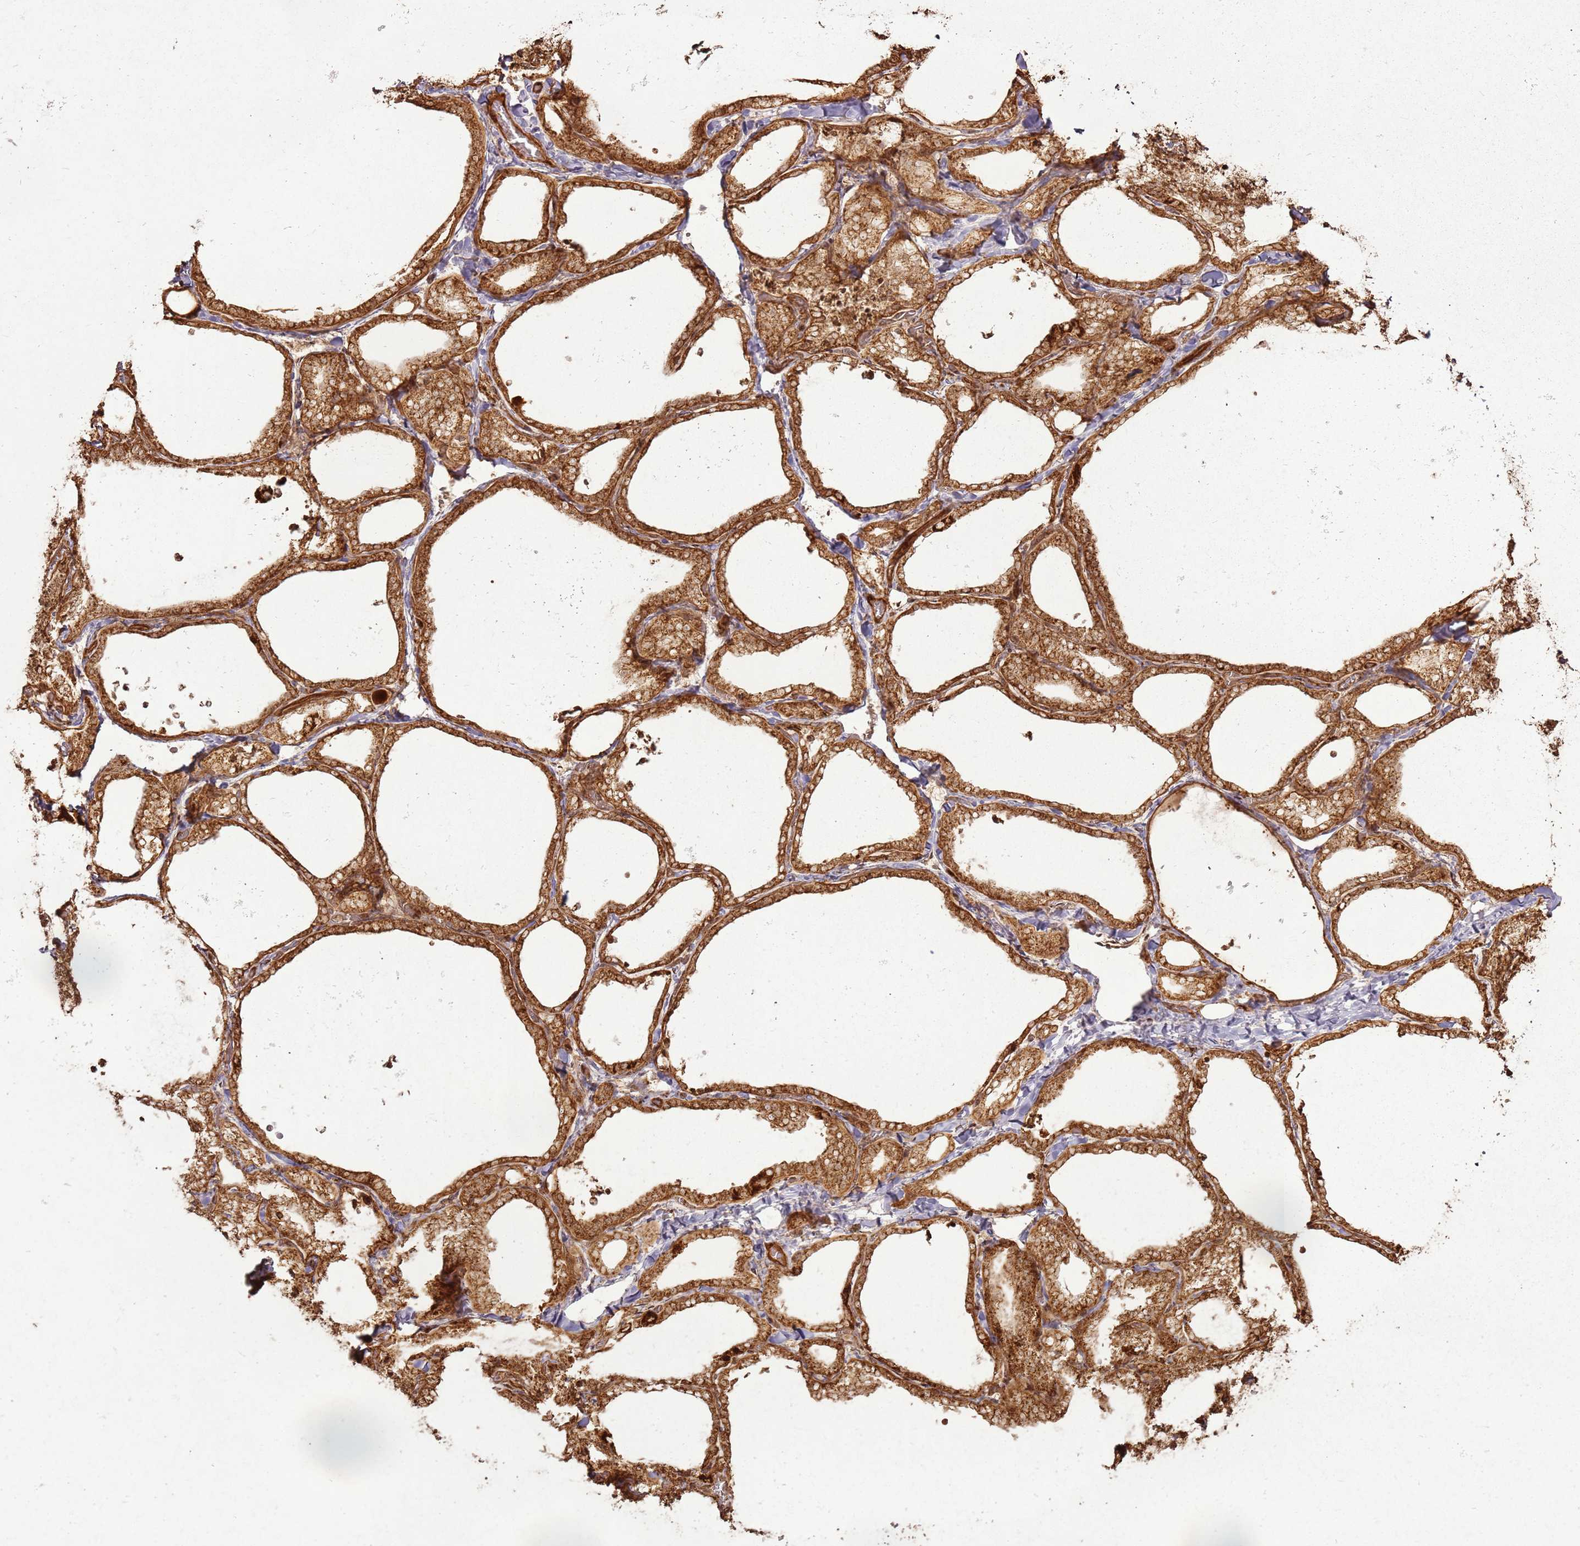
{"staining": {"intensity": "strong", "quantity": ">75%", "location": "cytoplasmic/membranous"}, "tissue": "thyroid gland", "cell_type": "Glandular cells", "image_type": "normal", "snomed": [{"axis": "morphology", "description": "Normal tissue, NOS"}, {"axis": "topography", "description": "Thyroid gland"}], "caption": "Human thyroid gland stained with a brown dye shows strong cytoplasmic/membranous positive expression in approximately >75% of glandular cells.", "gene": "MRPS6", "patient": {"sex": "female", "age": 22}}